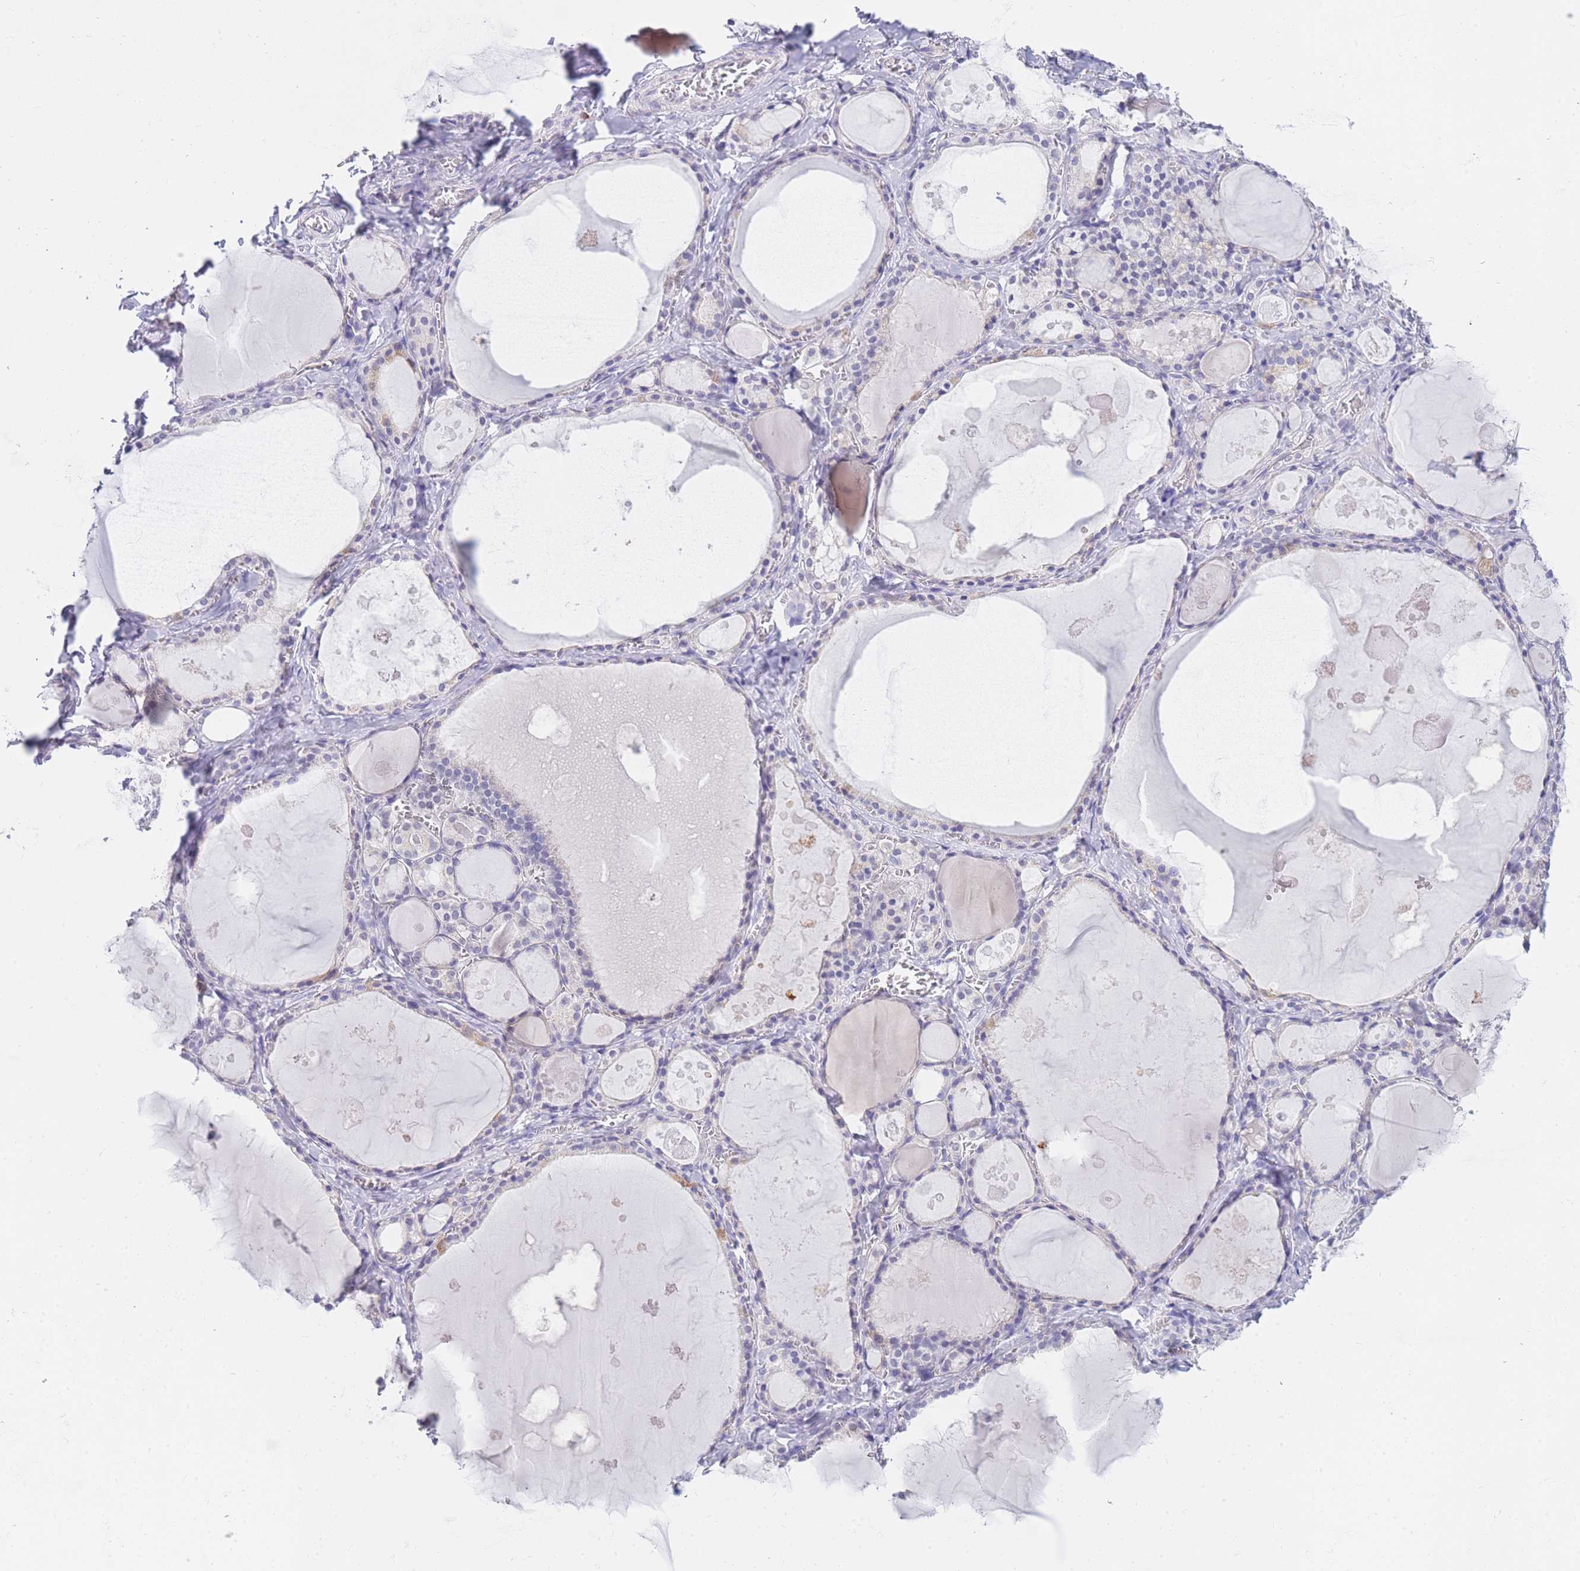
{"staining": {"intensity": "negative", "quantity": "none", "location": "none"}, "tissue": "thyroid gland", "cell_type": "Glandular cells", "image_type": "normal", "snomed": [{"axis": "morphology", "description": "Normal tissue, NOS"}, {"axis": "topography", "description": "Thyroid gland"}], "caption": "Immunohistochemistry micrograph of benign thyroid gland: thyroid gland stained with DAB (3,3'-diaminobenzidine) reveals no significant protein expression in glandular cells. (Brightfield microscopy of DAB IHC at high magnification).", "gene": "FRAT2", "patient": {"sex": "male", "age": 56}}